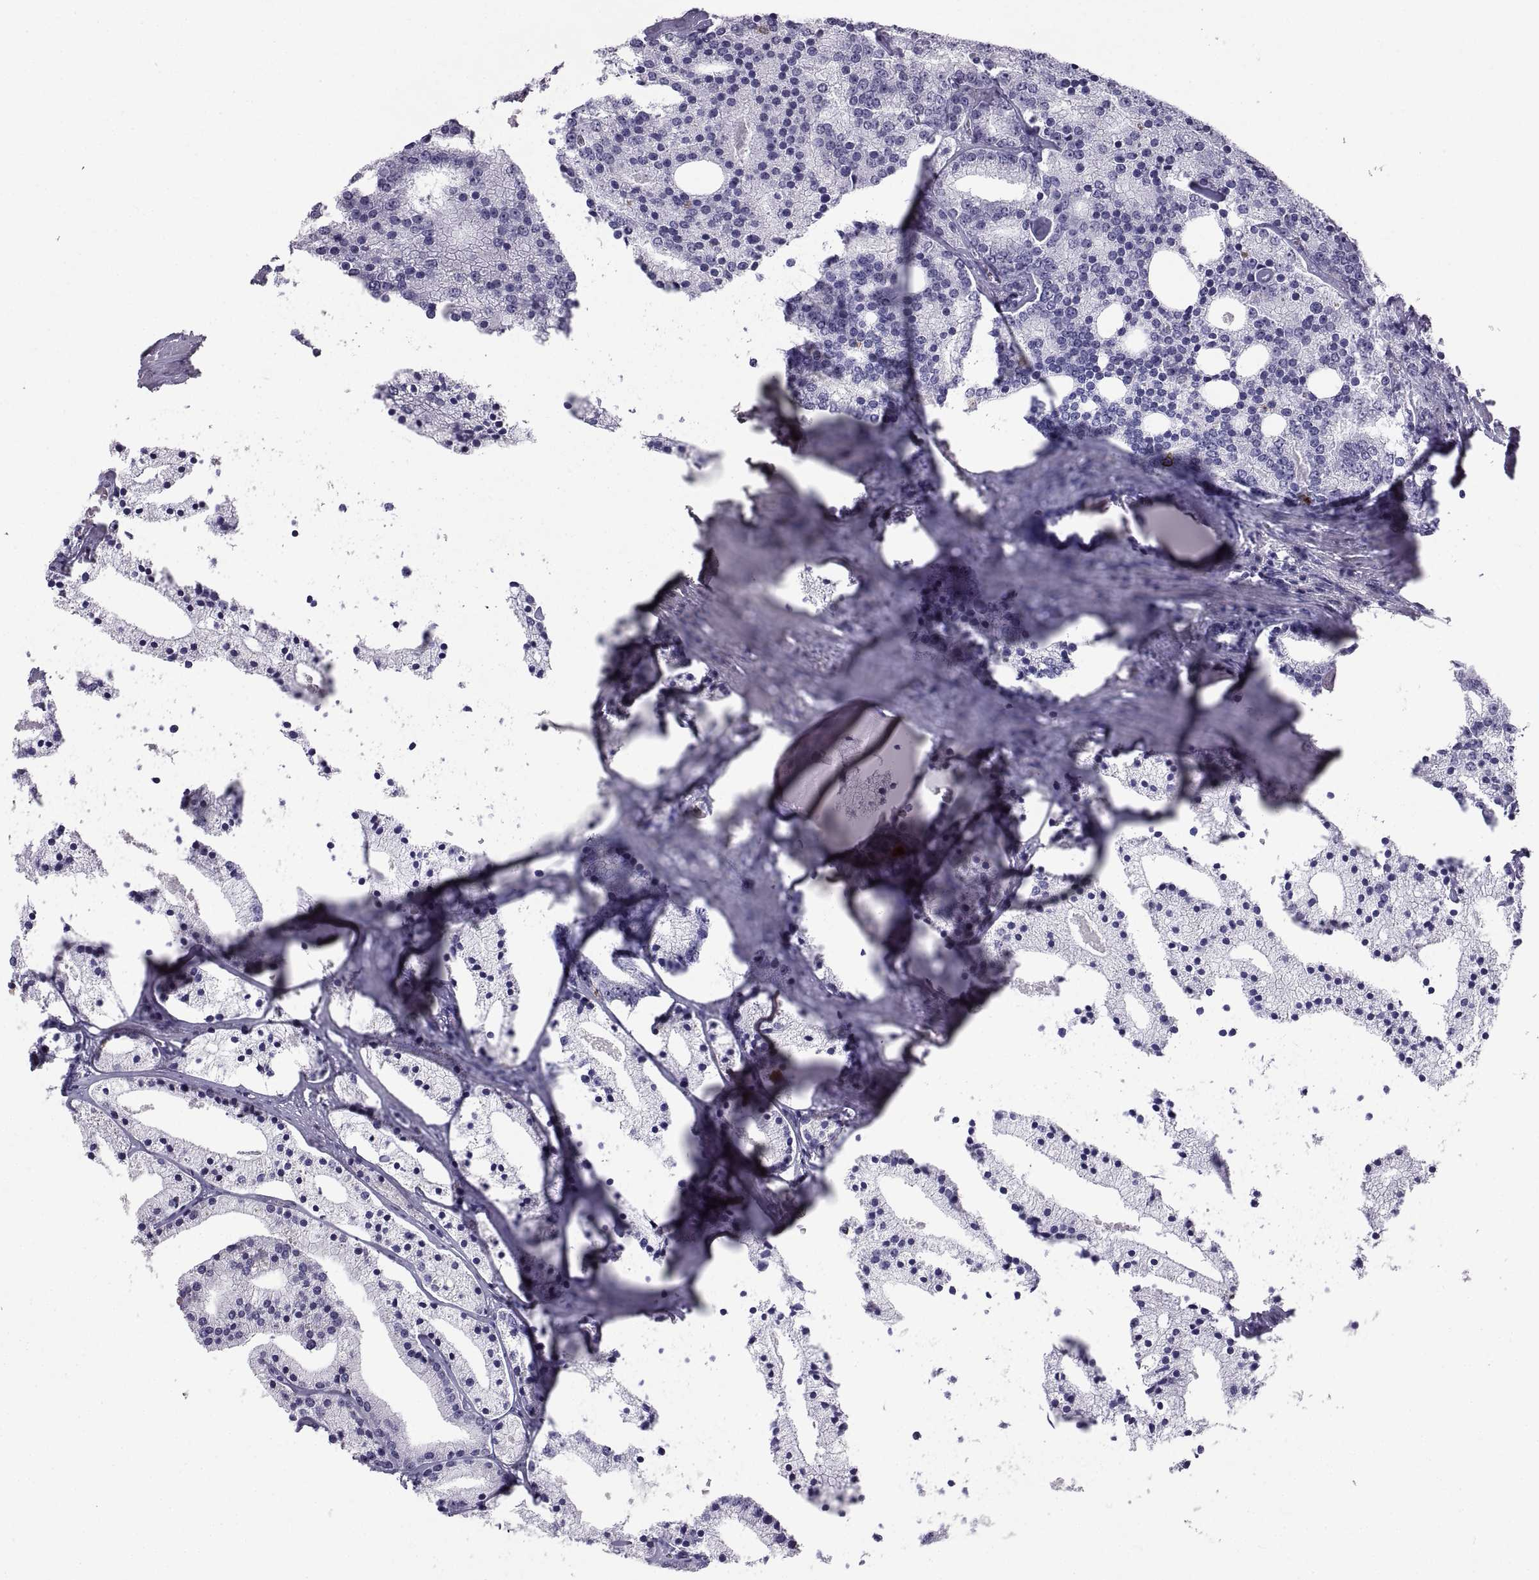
{"staining": {"intensity": "negative", "quantity": "none", "location": "none"}, "tissue": "prostate cancer", "cell_type": "Tumor cells", "image_type": "cancer", "snomed": [{"axis": "morphology", "description": "Adenocarcinoma, NOS"}, {"axis": "topography", "description": "Prostate"}], "caption": "This micrograph is of adenocarcinoma (prostate) stained with immunohistochemistry (IHC) to label a protein in brown with the nuclei are counter-stained blue. There is no staining in tumor cells. (DAB immunohistochemistry, high magnification).", "gene": "PCSK1N", "patient": {"sex": "male", "age": 69}}